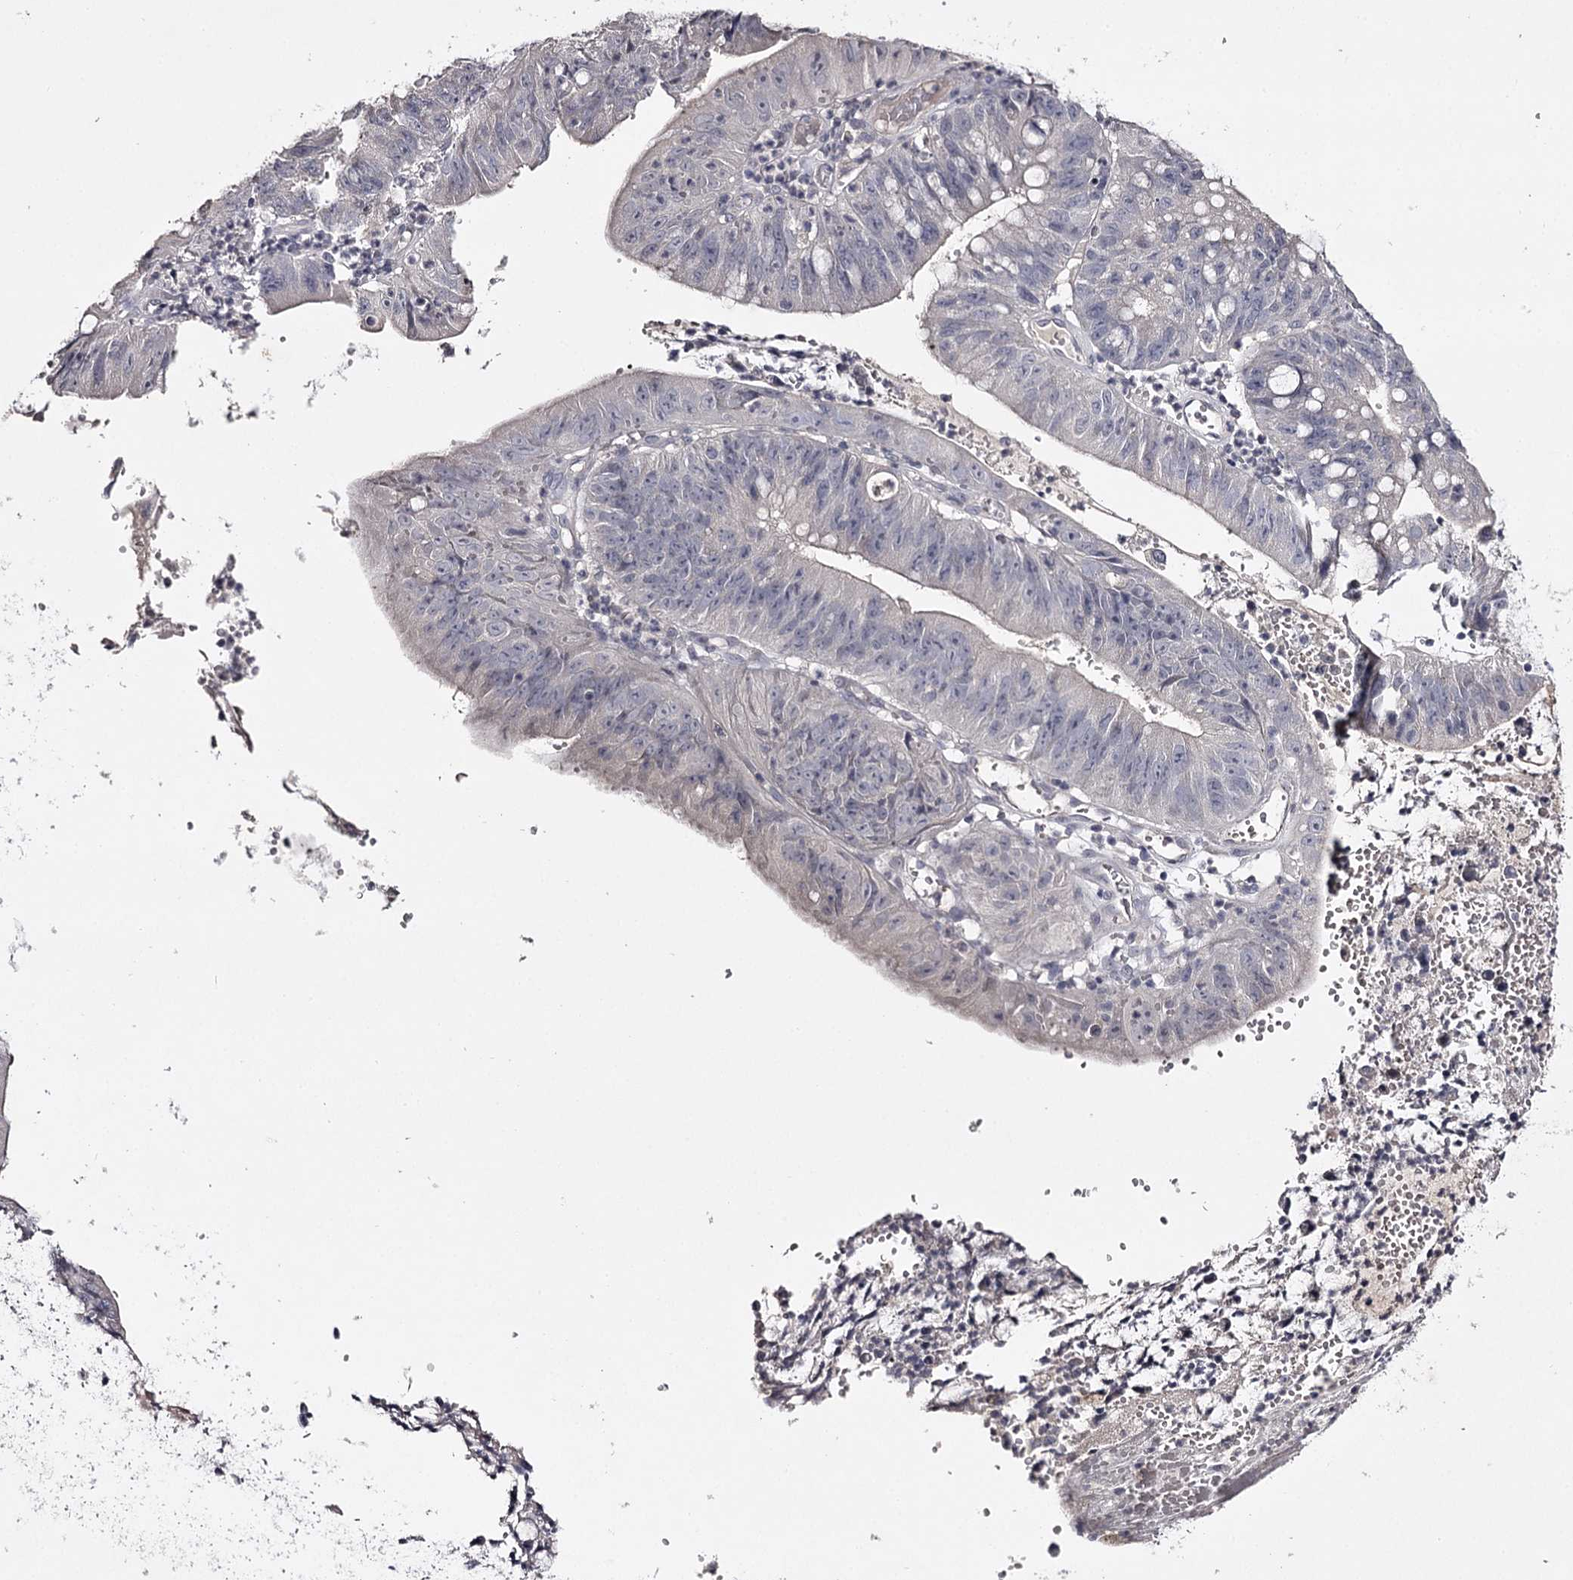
{"staining": {"intensity": "negative", "quantity": "none", "location": "none"}, "tissue": "stomach cancer", "cell_type": "Tumor cells", "image_type": "cancer", "snomed": [{"axis": "morphology", "description": "Adenocarcinoma, NOS"}, {"axis": "topography", "description": "Stomach"}], "caption": "Photomicrograph shows no protein staining in tumor cells of stomach adenocarcinoma tissue. The staining is performed using DAB (3,3'-diaminobenzidine) brown chromogen with nuclei counter-stained in using hematoxylin.", "gene": "PRM2", "patient": {"sex": "male", "age": 59}}